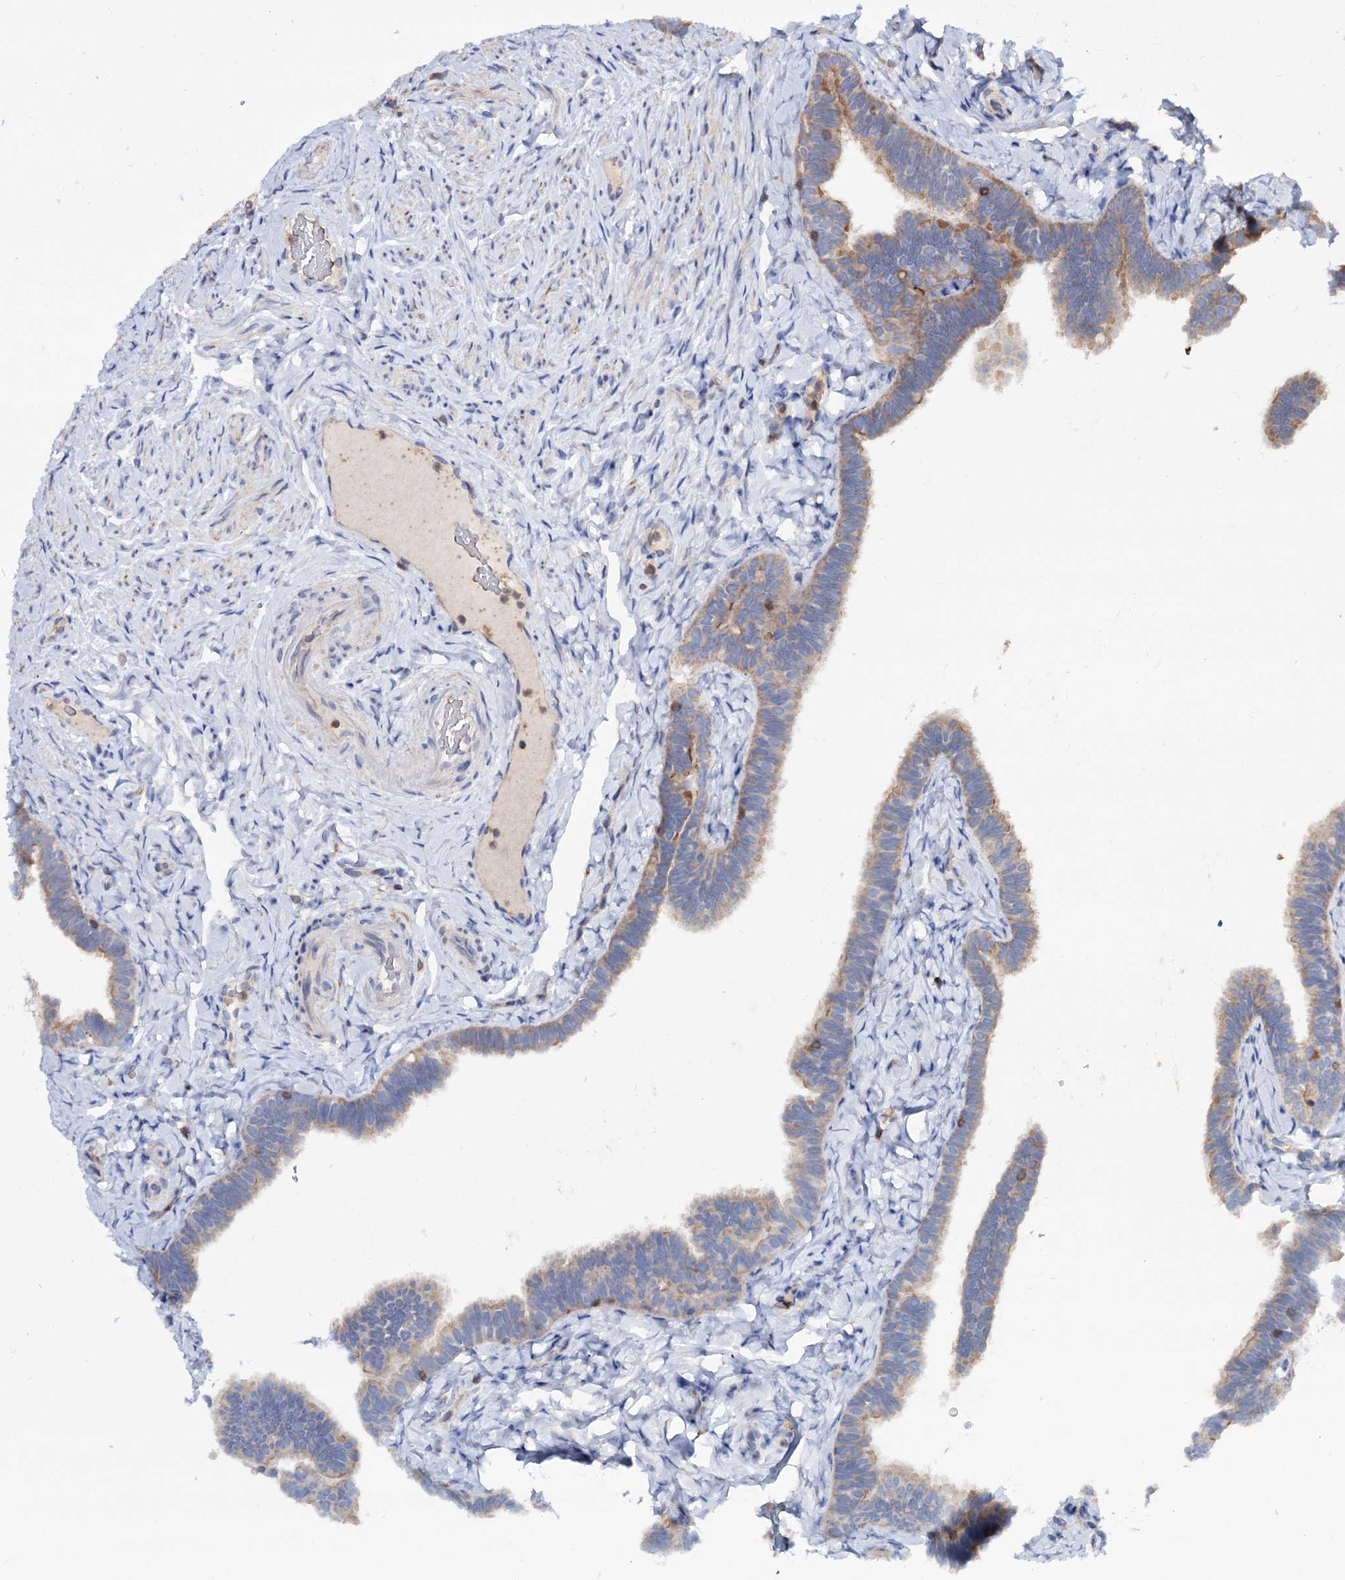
{"staining": {"intensity": "moderate", "quantity": "25%-75%", "location": "cytoplasmic/membranous"}, "tissue": "fallopian tube", "cell_type": "Glandular cells", "image_type": "normal", "snomed": [{"axis": "morphology", "description": "Normal tissue, NOS"}, {"axis": "topography", "description": "Fallopian tube"}], "caption": "Protein expression by IHC reveals moderate cytoplasmic/membranous positivity in approximately 25%-75% of glandular cells in unremarkable fallopian tube. The protein of interest is shown in brown color, while the nuclei are stained blue.", "gene": "UBASH3B", "patient": {"sex": "female", "age": 65}}